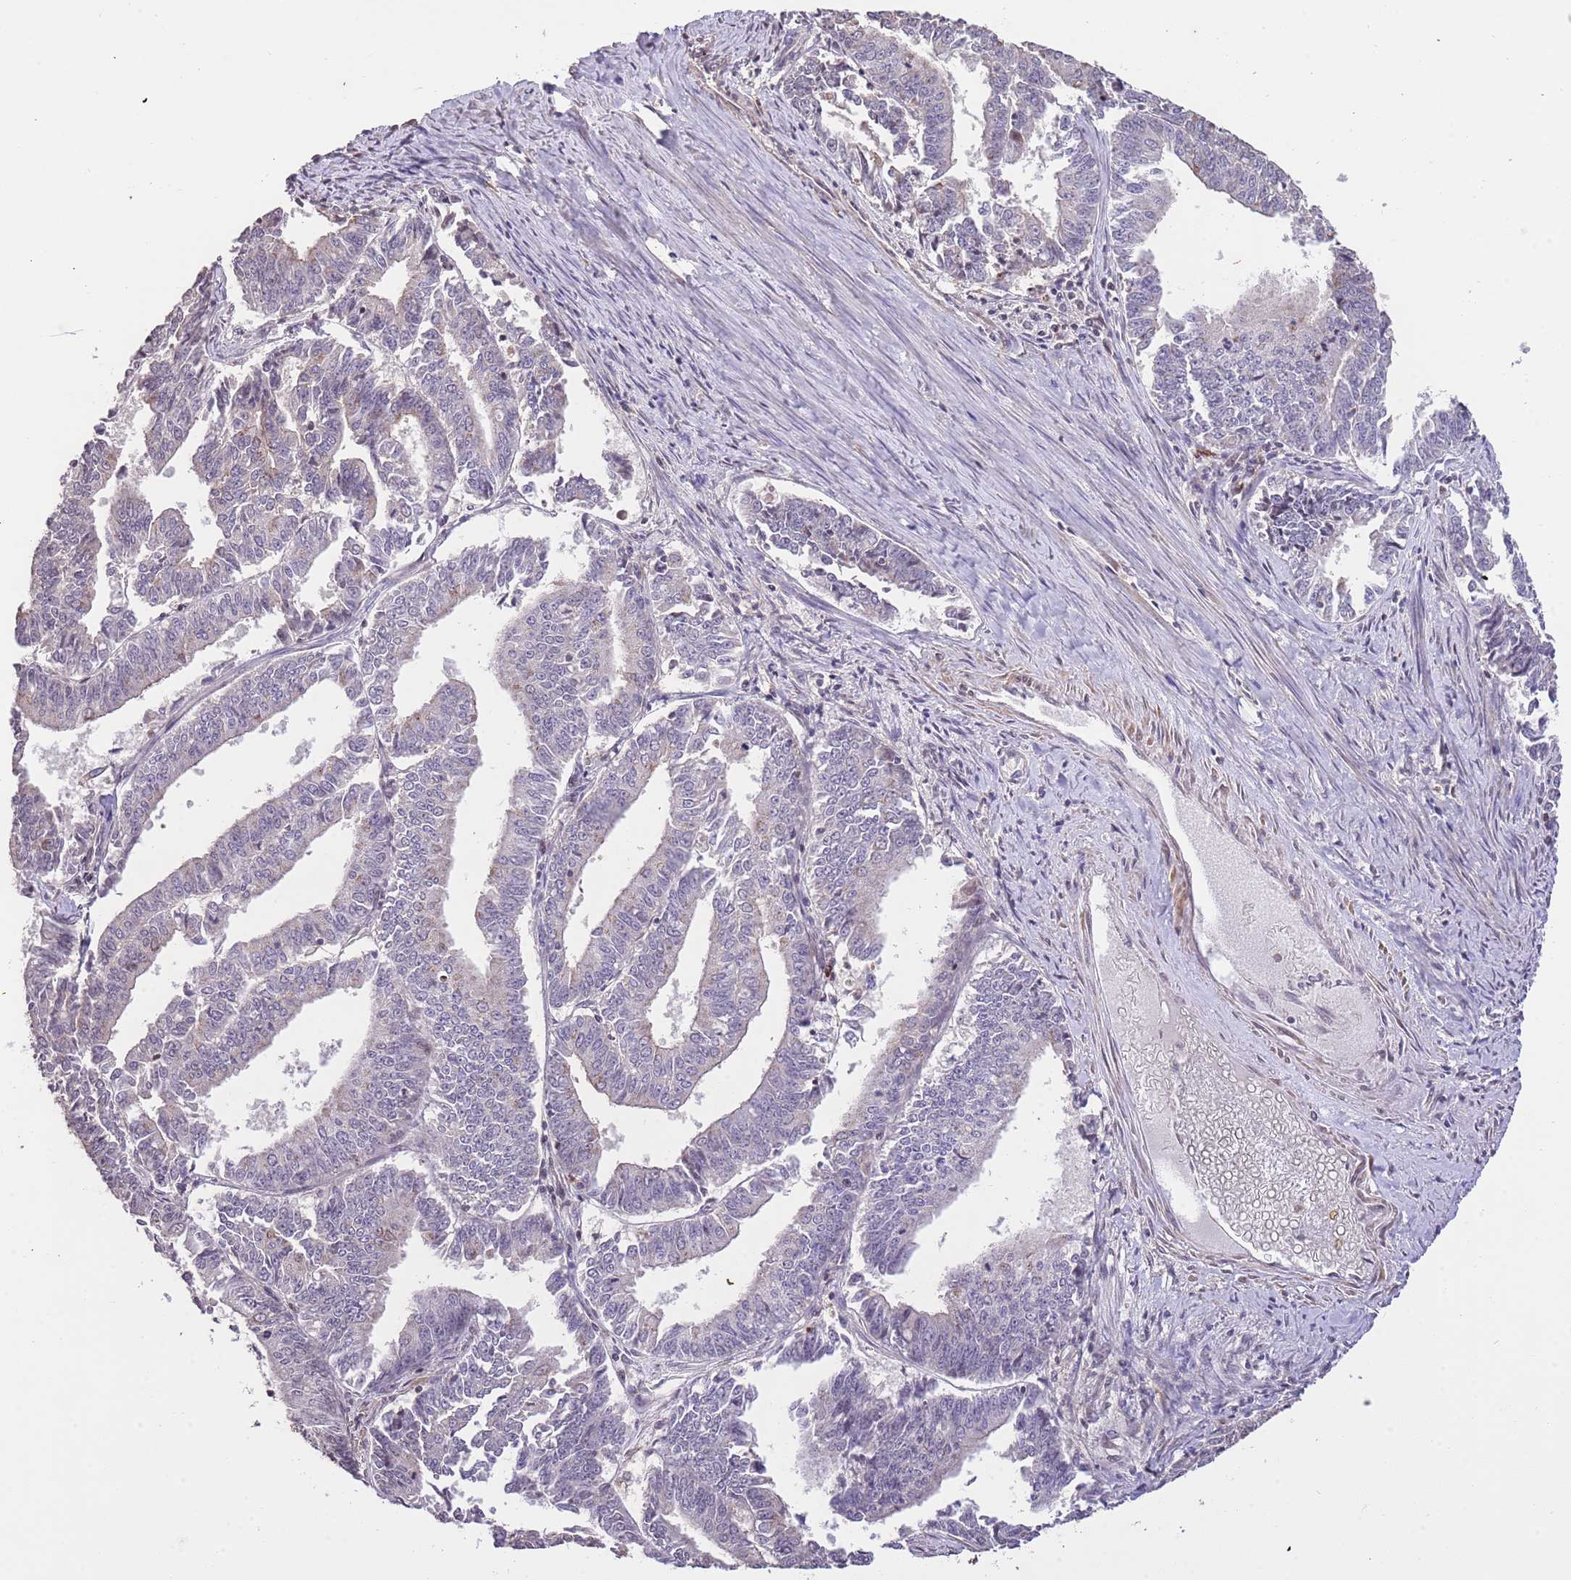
{"staining": {"intensity": "weak", "quantity": "25%-75%", "location": "cytoplasmic/membranous"}, "tissue": "endometrial cancer", "cell_type": "Tumor cells", "image_type": "cancer", "snomed": [{"axis": "morphology", "description": "Adenocarcinoma, NOS"}, {"axis": "topography", "description": "Endometrium"}], "caption": "An image of endometrial cancer stained for a protein displays weak cytoplasmic/membranous brown staining in tumor cells.", "gene": "SLC16A4", "patient": {"sex": "female", "age": 73}}